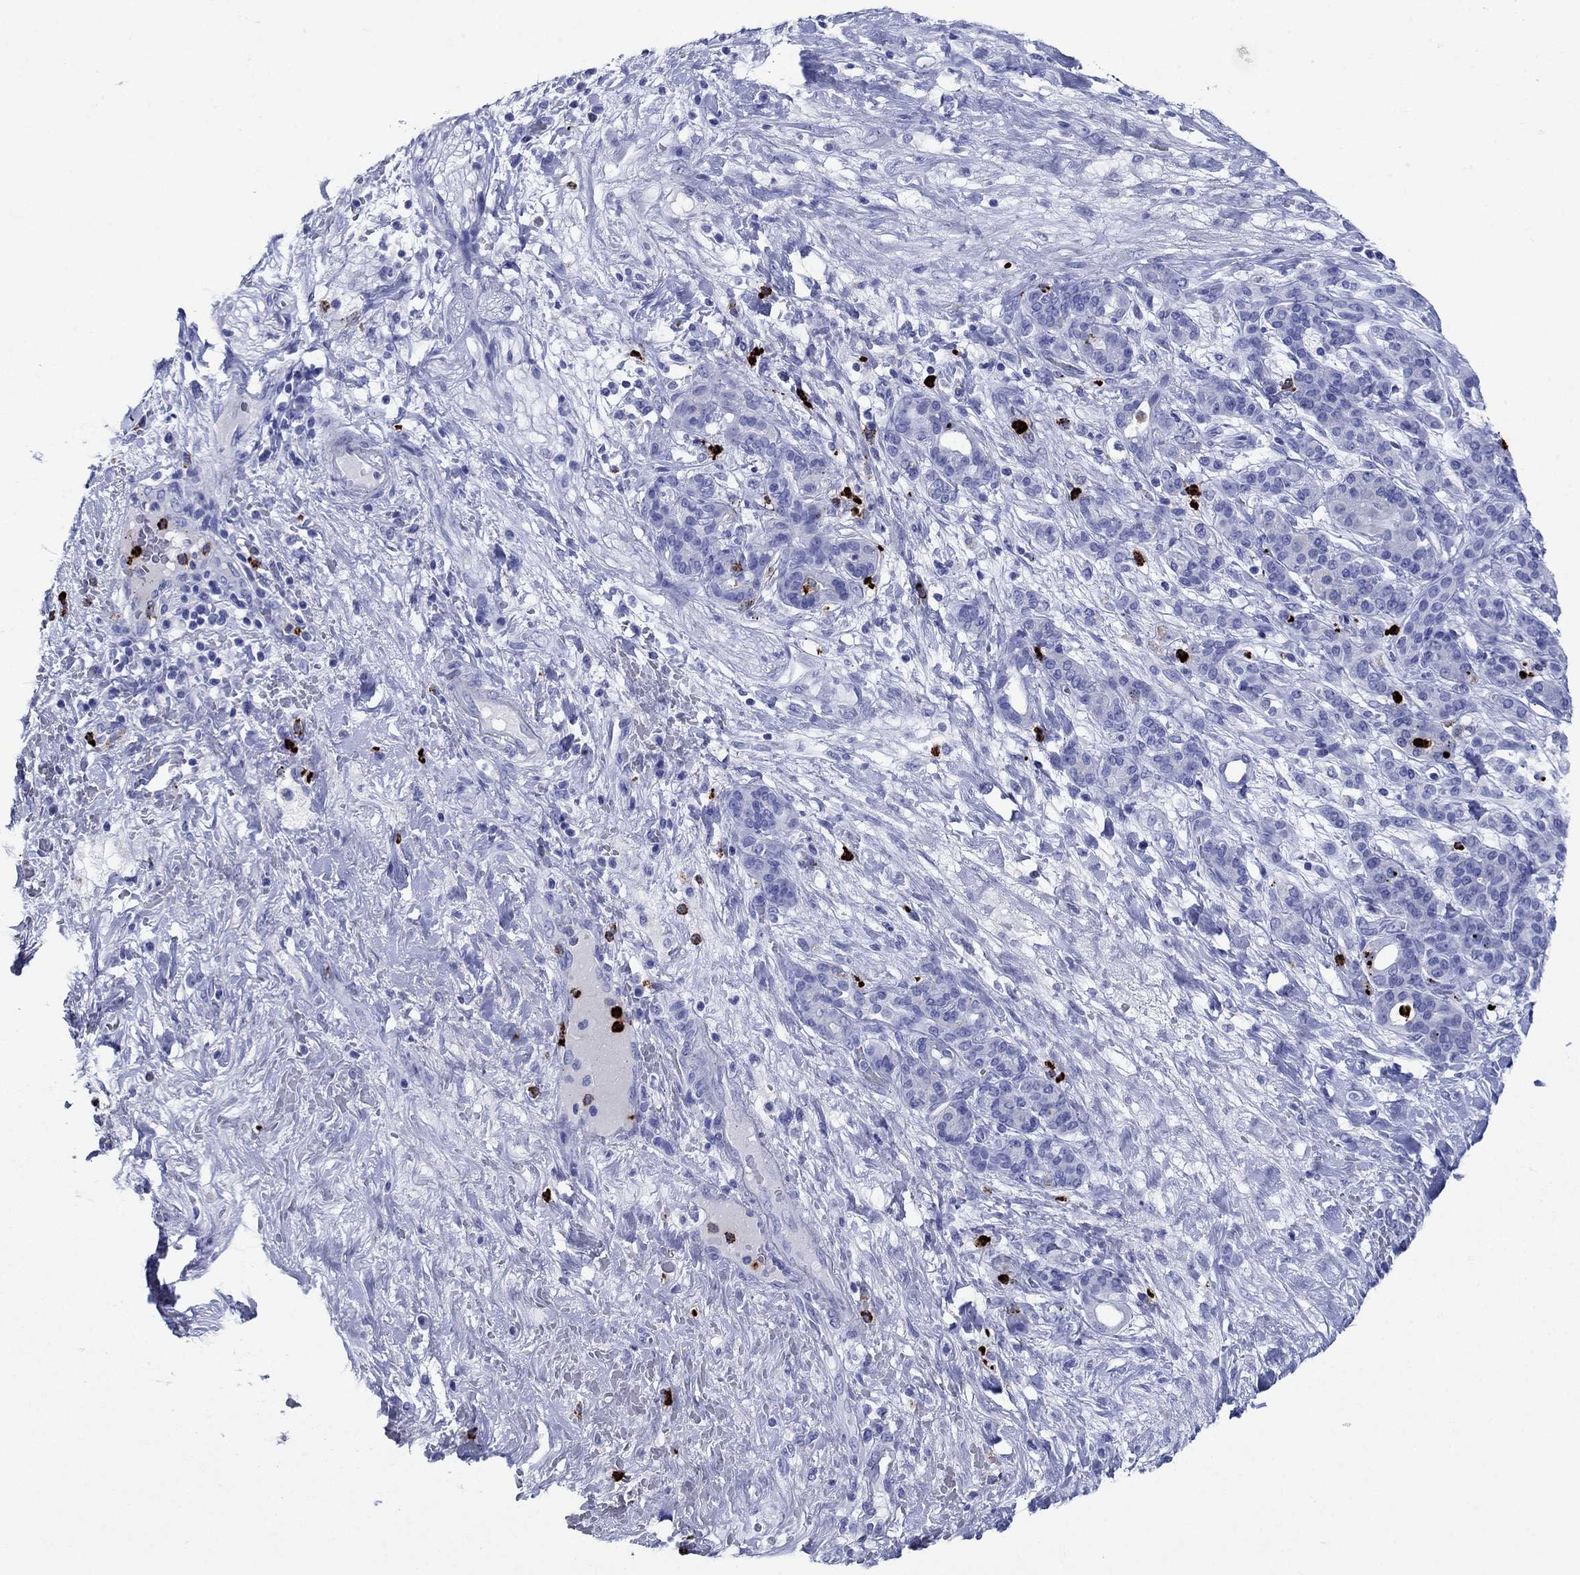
{"staining": {"intensity": "negative", "quantity": "none", "location": "none"}, "tissue": "pancreatic cancer", "cell_type": "Tumor cells", "image_type": "cancer", "snomed": [{"axis": "morphology", "description": "Adenocarcinoma, NOS"}, {"axis": "topography", "description": "Pancreas"}], "caption": "The micrograph displays no significant expression in tumor cells of pancreatic cancer. (DAB (3,3'-diaminobenzidine) immunohistochemistry visualized using brightfield microscopy, high magnification).", "gene": "AZU1", "patient": {"sex": "male", "age": 44}}